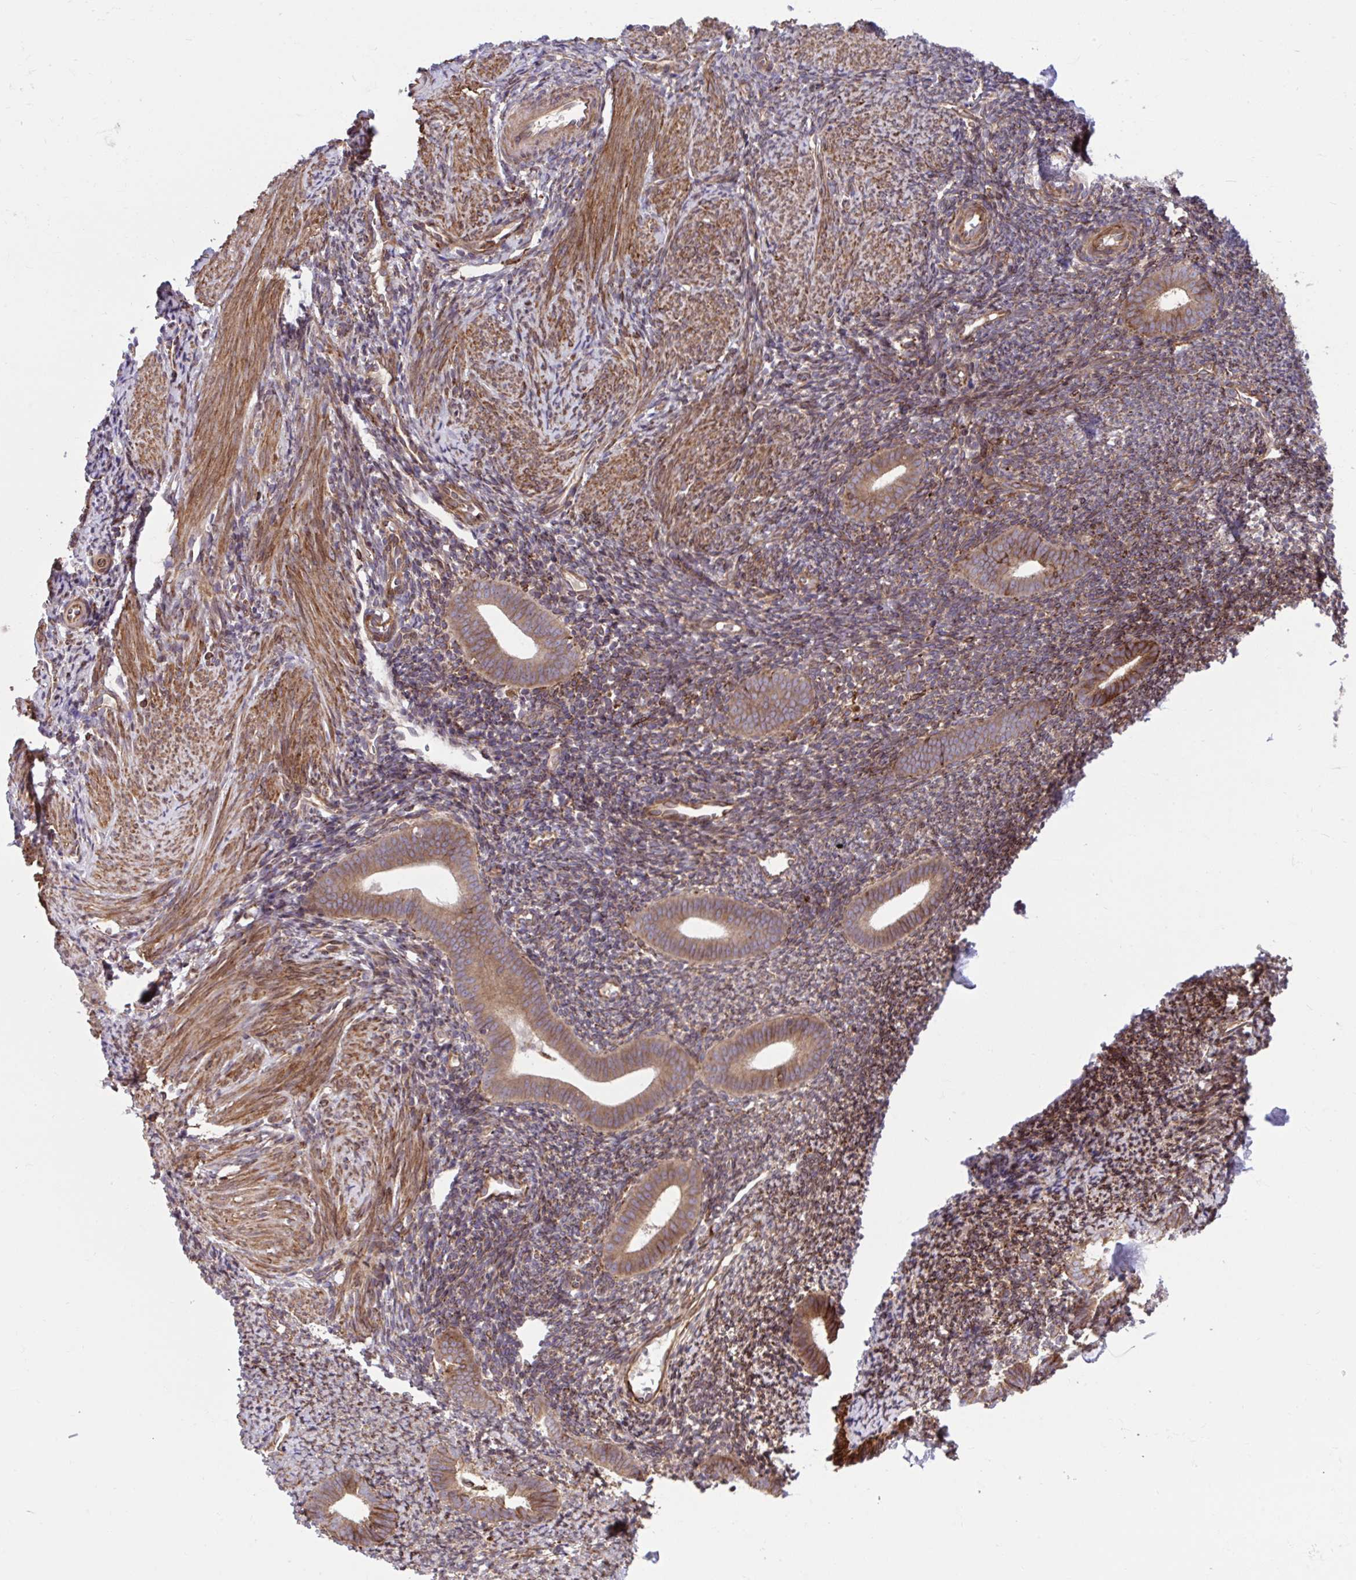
{"staining": {"intensity": "moderate", "quantity": ">75%", "location": "cytoplasmic/membranous"}, "tissue": "endometrium", "cell_type": "Cells in endometrial stroma", "image_type": "normal", "snomed": [{"axis": "morphology", "description": "Normal tissue, NOS"}, {"axis": "topography", "description": "Endometrium"}], "caption": "Moderate cytoplasmic/membranous expression is identified in about >75% of cells in endometrial stroma in benign endometrium.", "gene": "STIM2", "patient": {"sex": "female", "age": 39}}